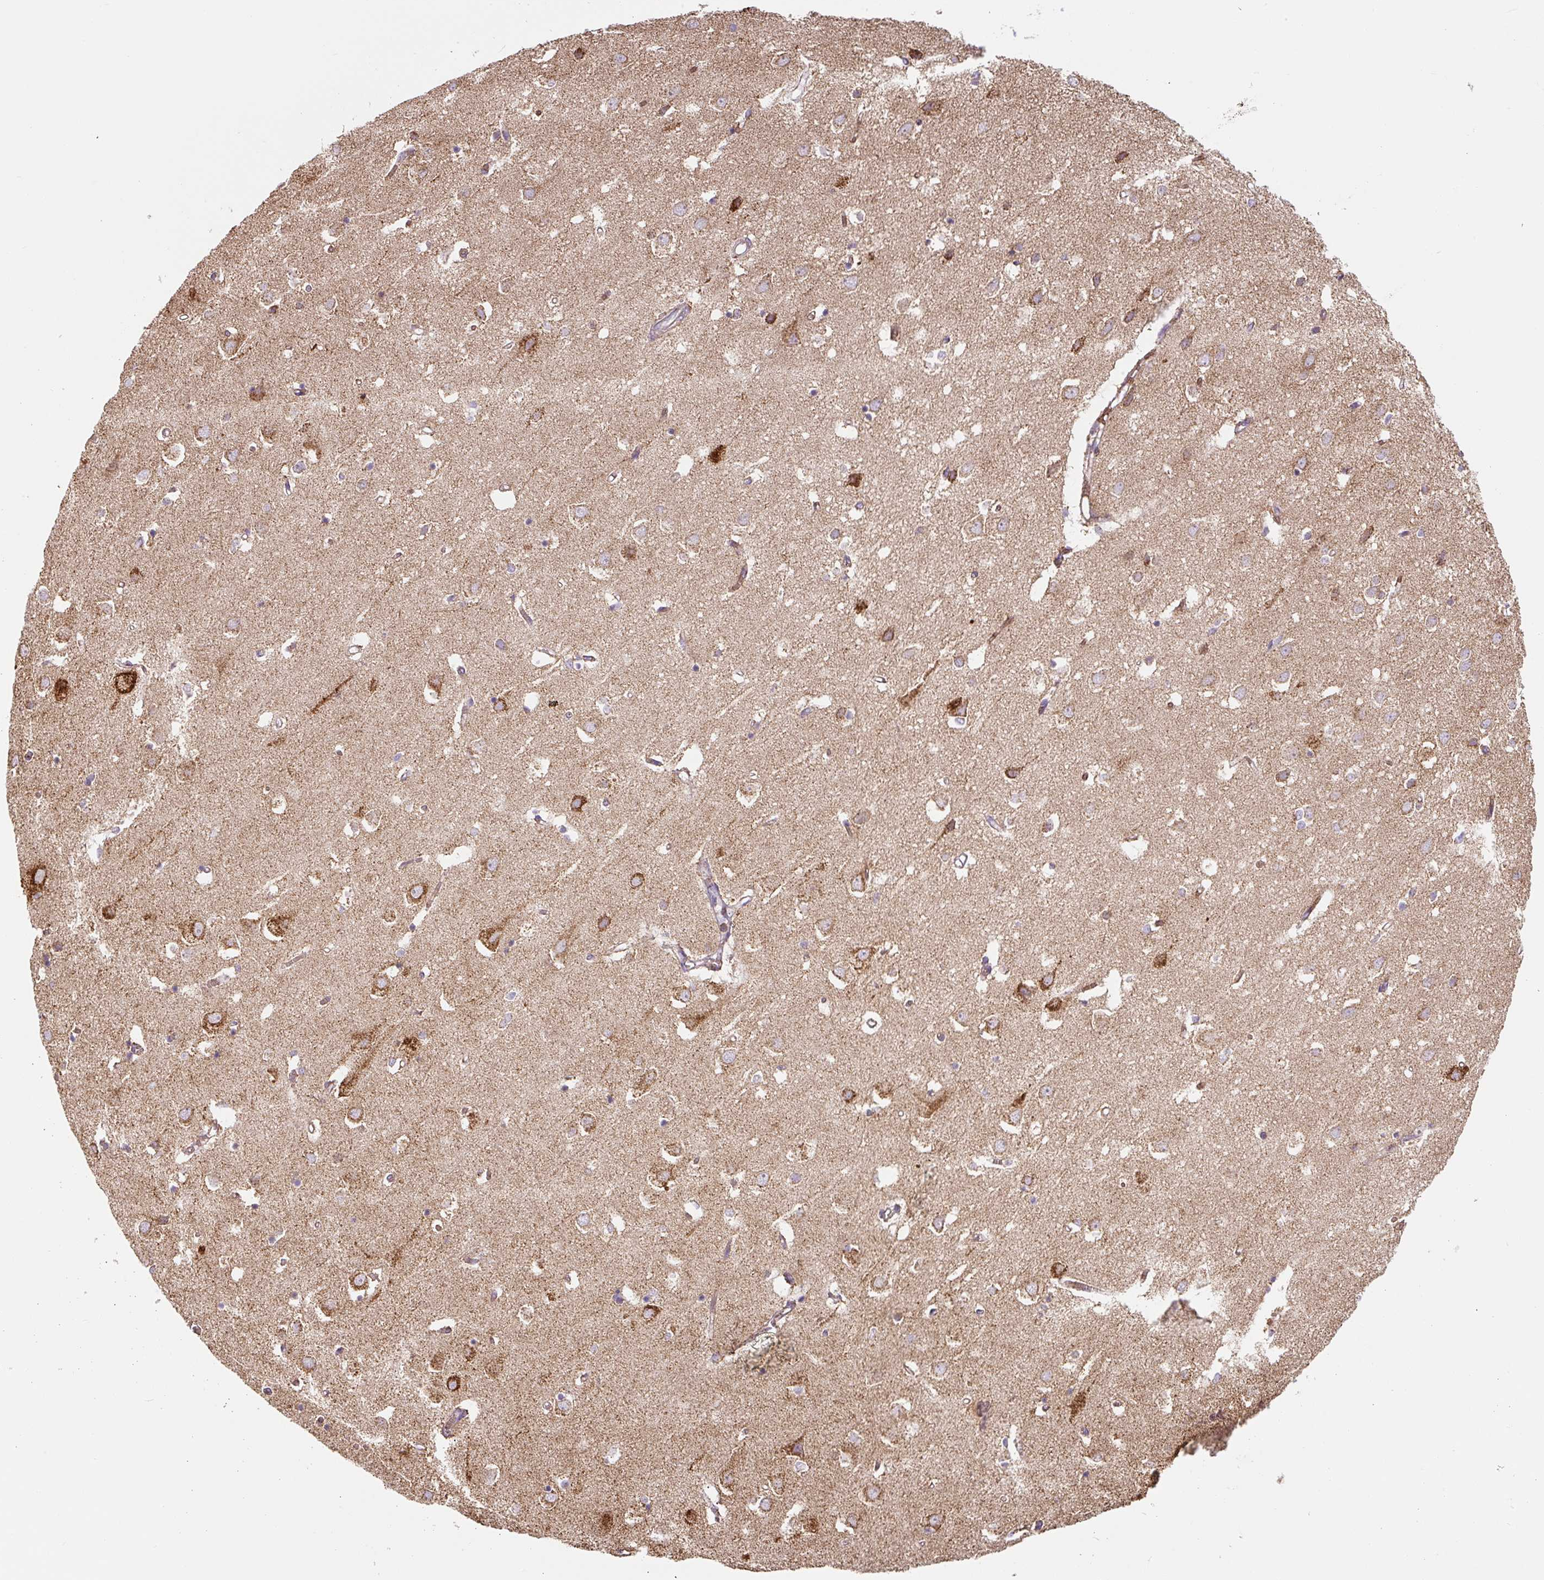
{"staining": {"intensity": "weak", "quantity": ">75%", "location": "cytoplasmic/membranous"}, "tissue": "cerebral cortex", "cell_type": "Endothelial cells", "image_type": "normal", "snomed": [{"axis": "morphology", "description": "Normal tissue, NOS"}, {"axis": "topography", "description": "Cerebral cortex"}], "caption": "A low amount of weak cytoplasmic/membranous positivity is identified in about >75% of endothelial cells in benign cerebral cortex. Nuclei are stained in blue.", "gene": "MT", "patient": {"sex": "male", "age": 70}}